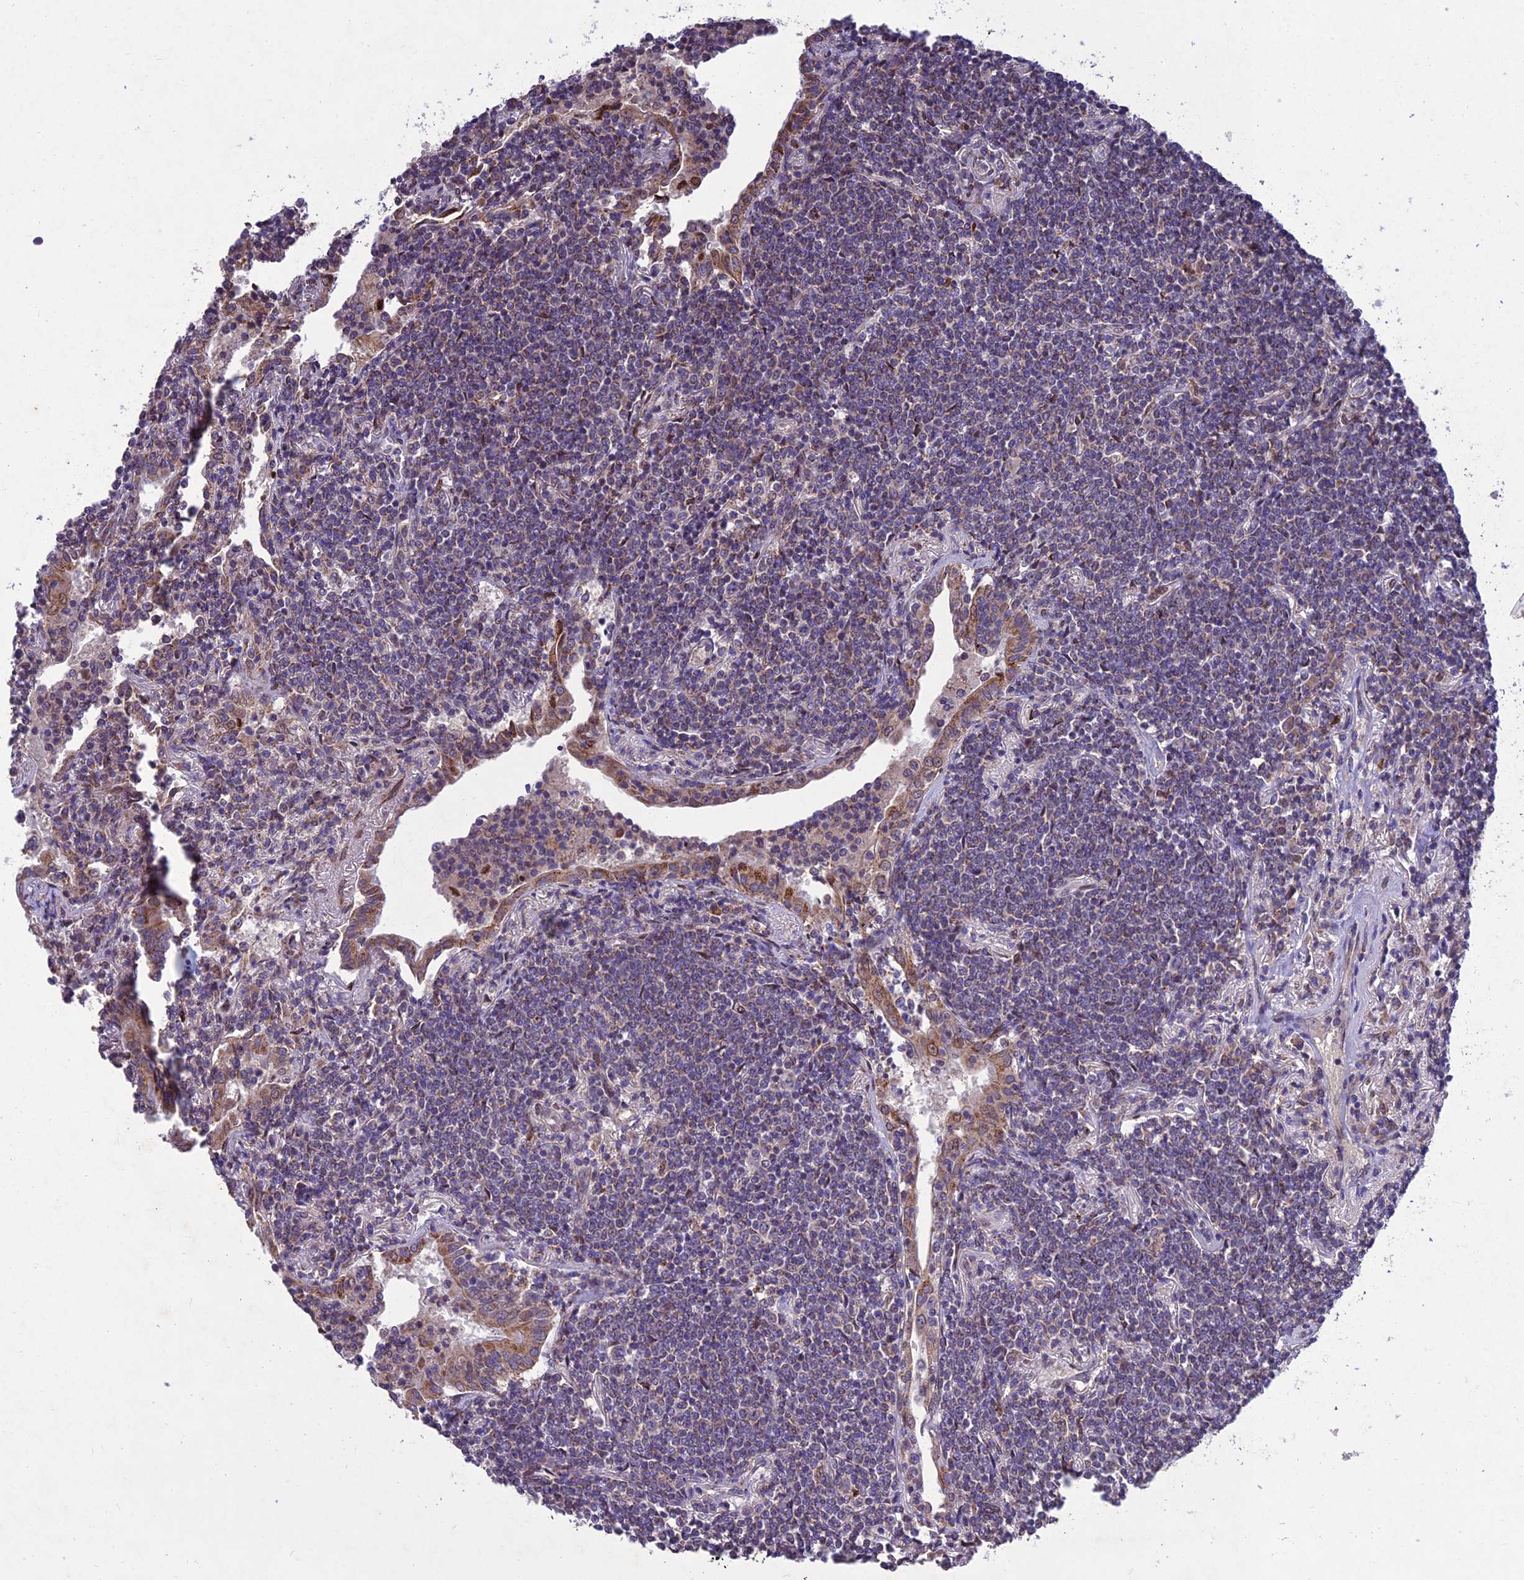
{"staining": {"intensity": "negative", "quantity": "none", "location": "none"}, "tissue": "lymphoma", "cell_type": "Tumor cells", "image_type": "cancer", "snomed": [{"axis": "morphology", "description": "Malignant lymphoma, non-Hodgkin's type, Low grade"}, {"axis": "topography", "description": "Lung"}], "caption": "High power microscopy image of an immunohistochemistry (IHC) histopathology image of malignant lymphoma, non-Hodgkin's type (low-grade), revealing no significant expression in tumor cells.", "gene": "MGAT2", "patient": {"sex": "female", "age": 71}}